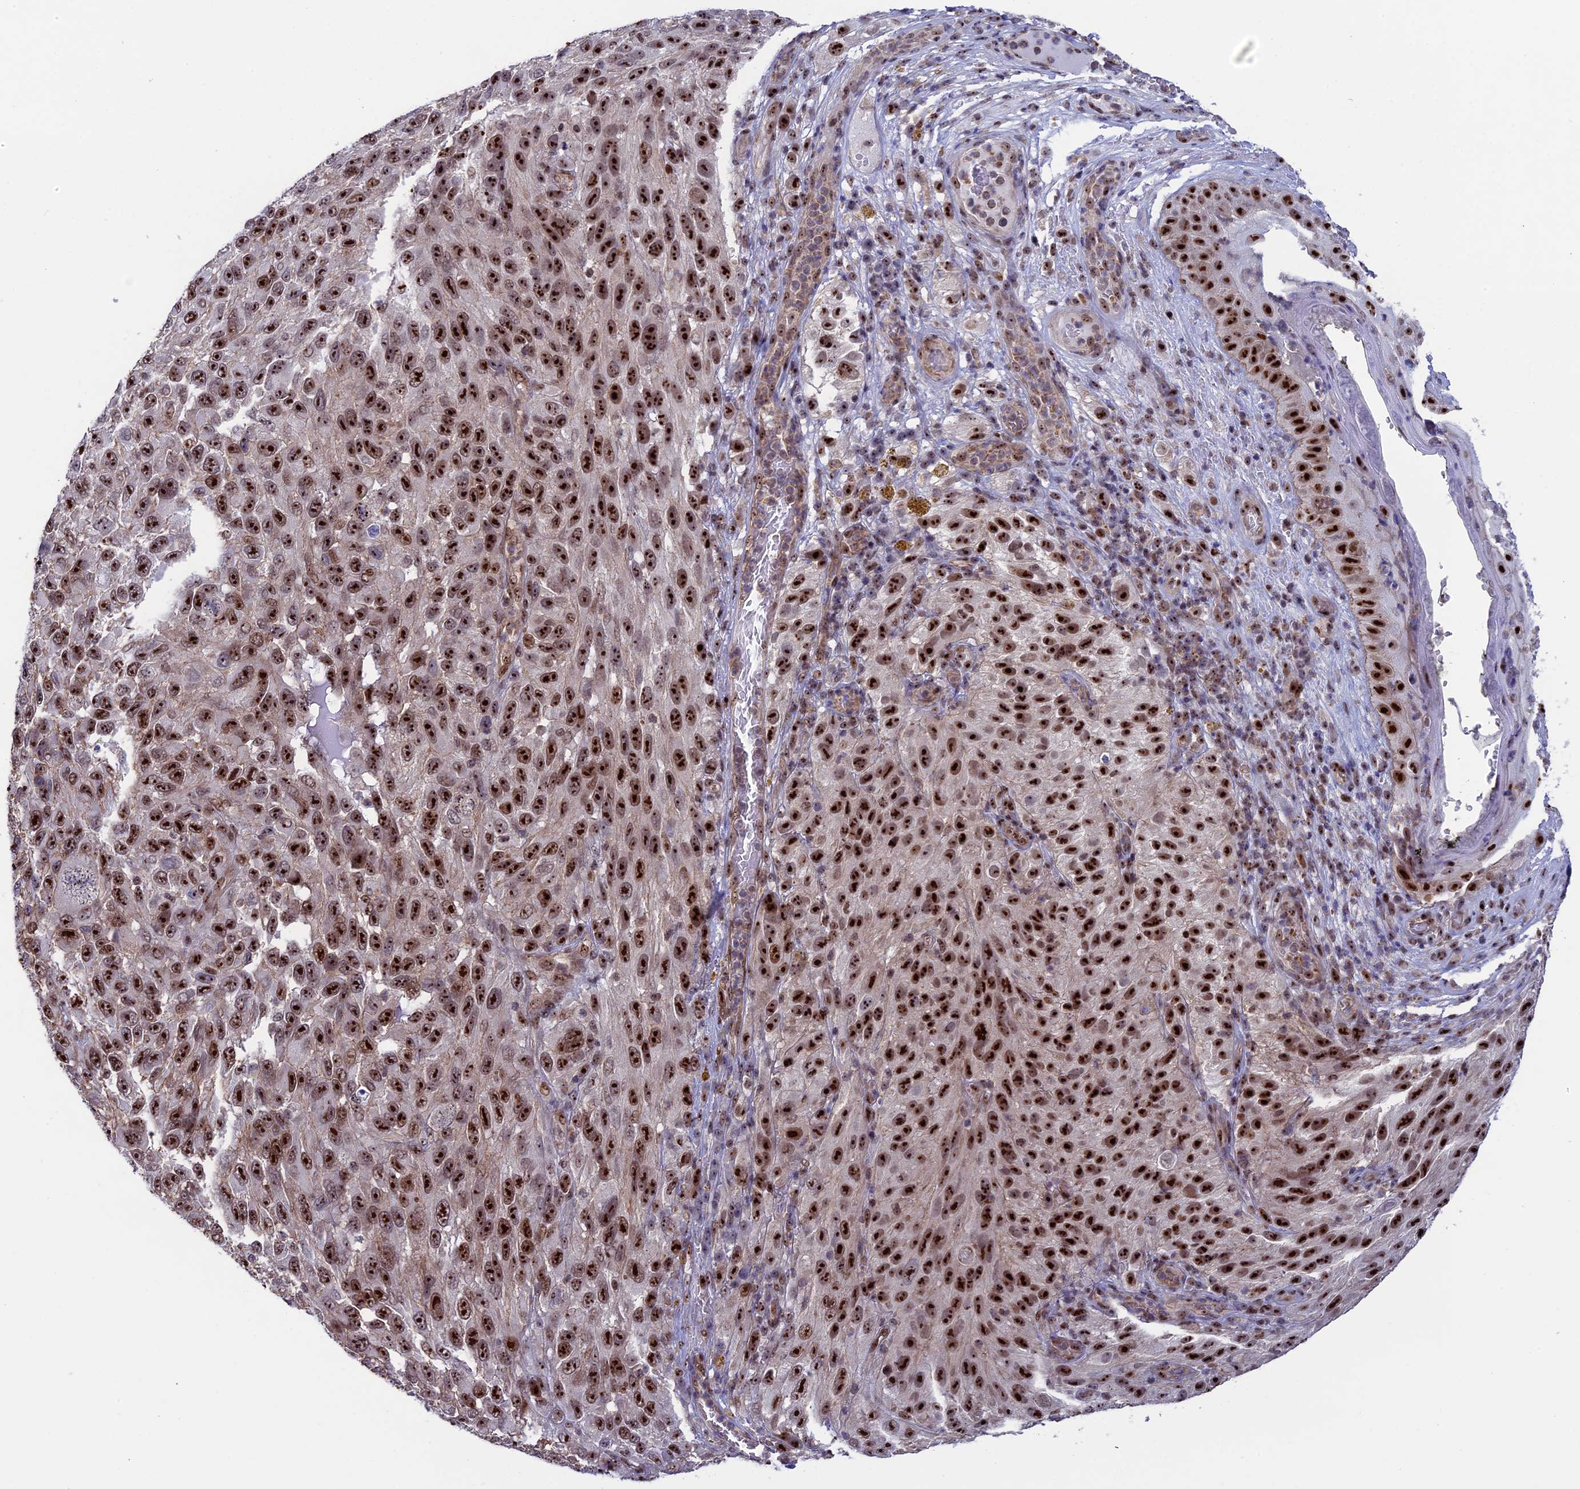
{"staining": {"intensity": "strong", "quantity": ">75%", "location": "nuclear"}, "tissue": "melanoma", "cell_type": "Tumor cells", "image_type": "cancer", "snomed": [{"axis": "morphology", "description": "Malignant melanoma, NOS"}, {"axis": "topography", "description": "Skin"}], "caption": "Immunohistochemistry micrograph of neoplastic tissue: malignant melanoma stained using immunohistochemistry exhibits high levels of strong protein expression localized specifically in the nuclear of tumor cells, appearing as a nuclear brown color.", "gene": "CCDC86", "patient": {"sex": "female", "age": 96}}